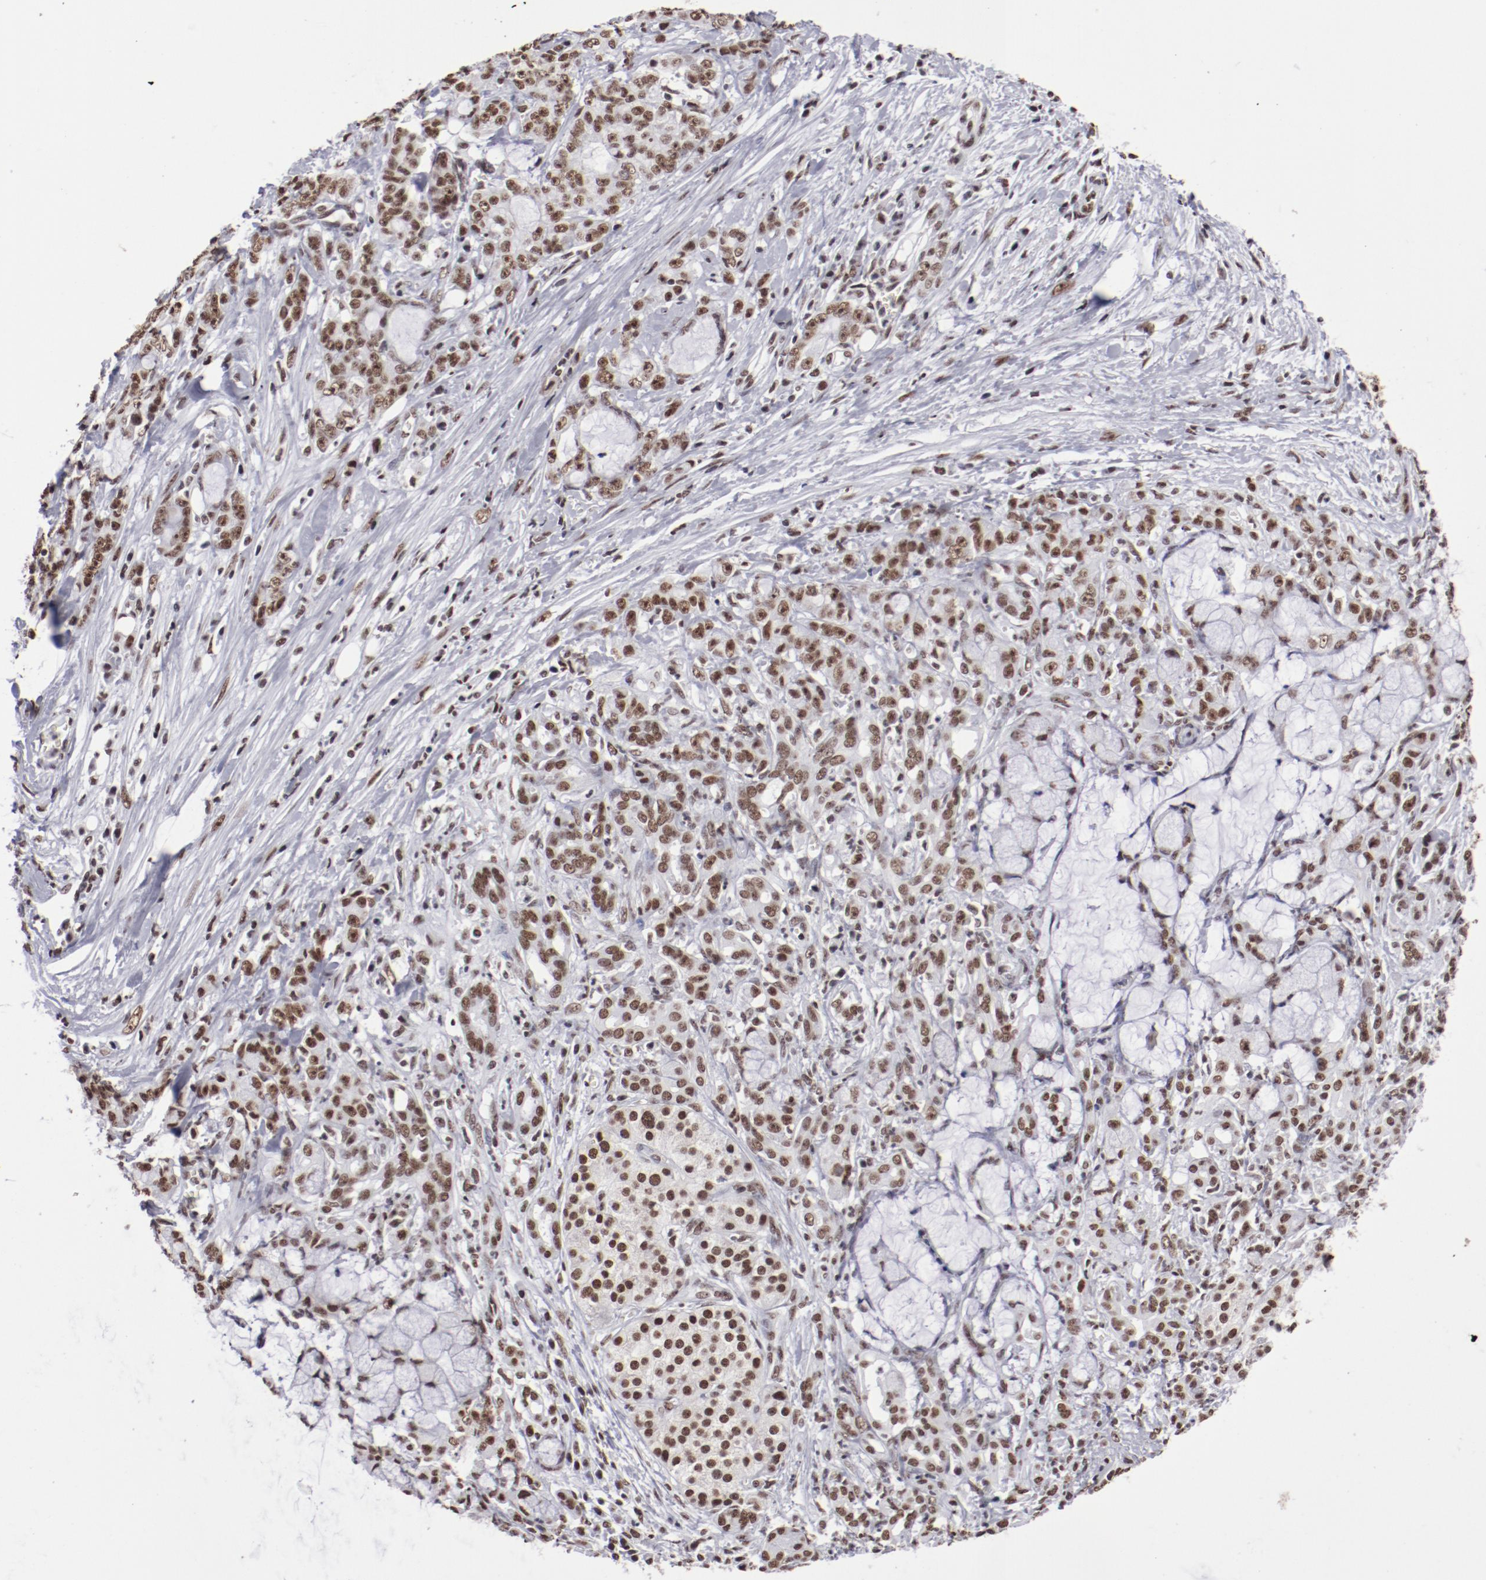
{"staining": {"intensity": "strong", "quantity": ">75%", "location": "nuclear"}, "tissue": "pancreatic cancer", "cell_type": "Tumor cells", "image_type": "cancer", "snomed": [{"axis": "morphology", "description": "Adenocarcinoma, NOS"}, {"axis": "topography", "description": "Pancreas"}], "caption": "The image exhibits a brown stain indicating the presence of a protein in the nuclear of tumor cells in pancreatic adenocarcinoma.", "gene": "HNRNPA2B1", "patient": {"sex": "female", "age": 73}}